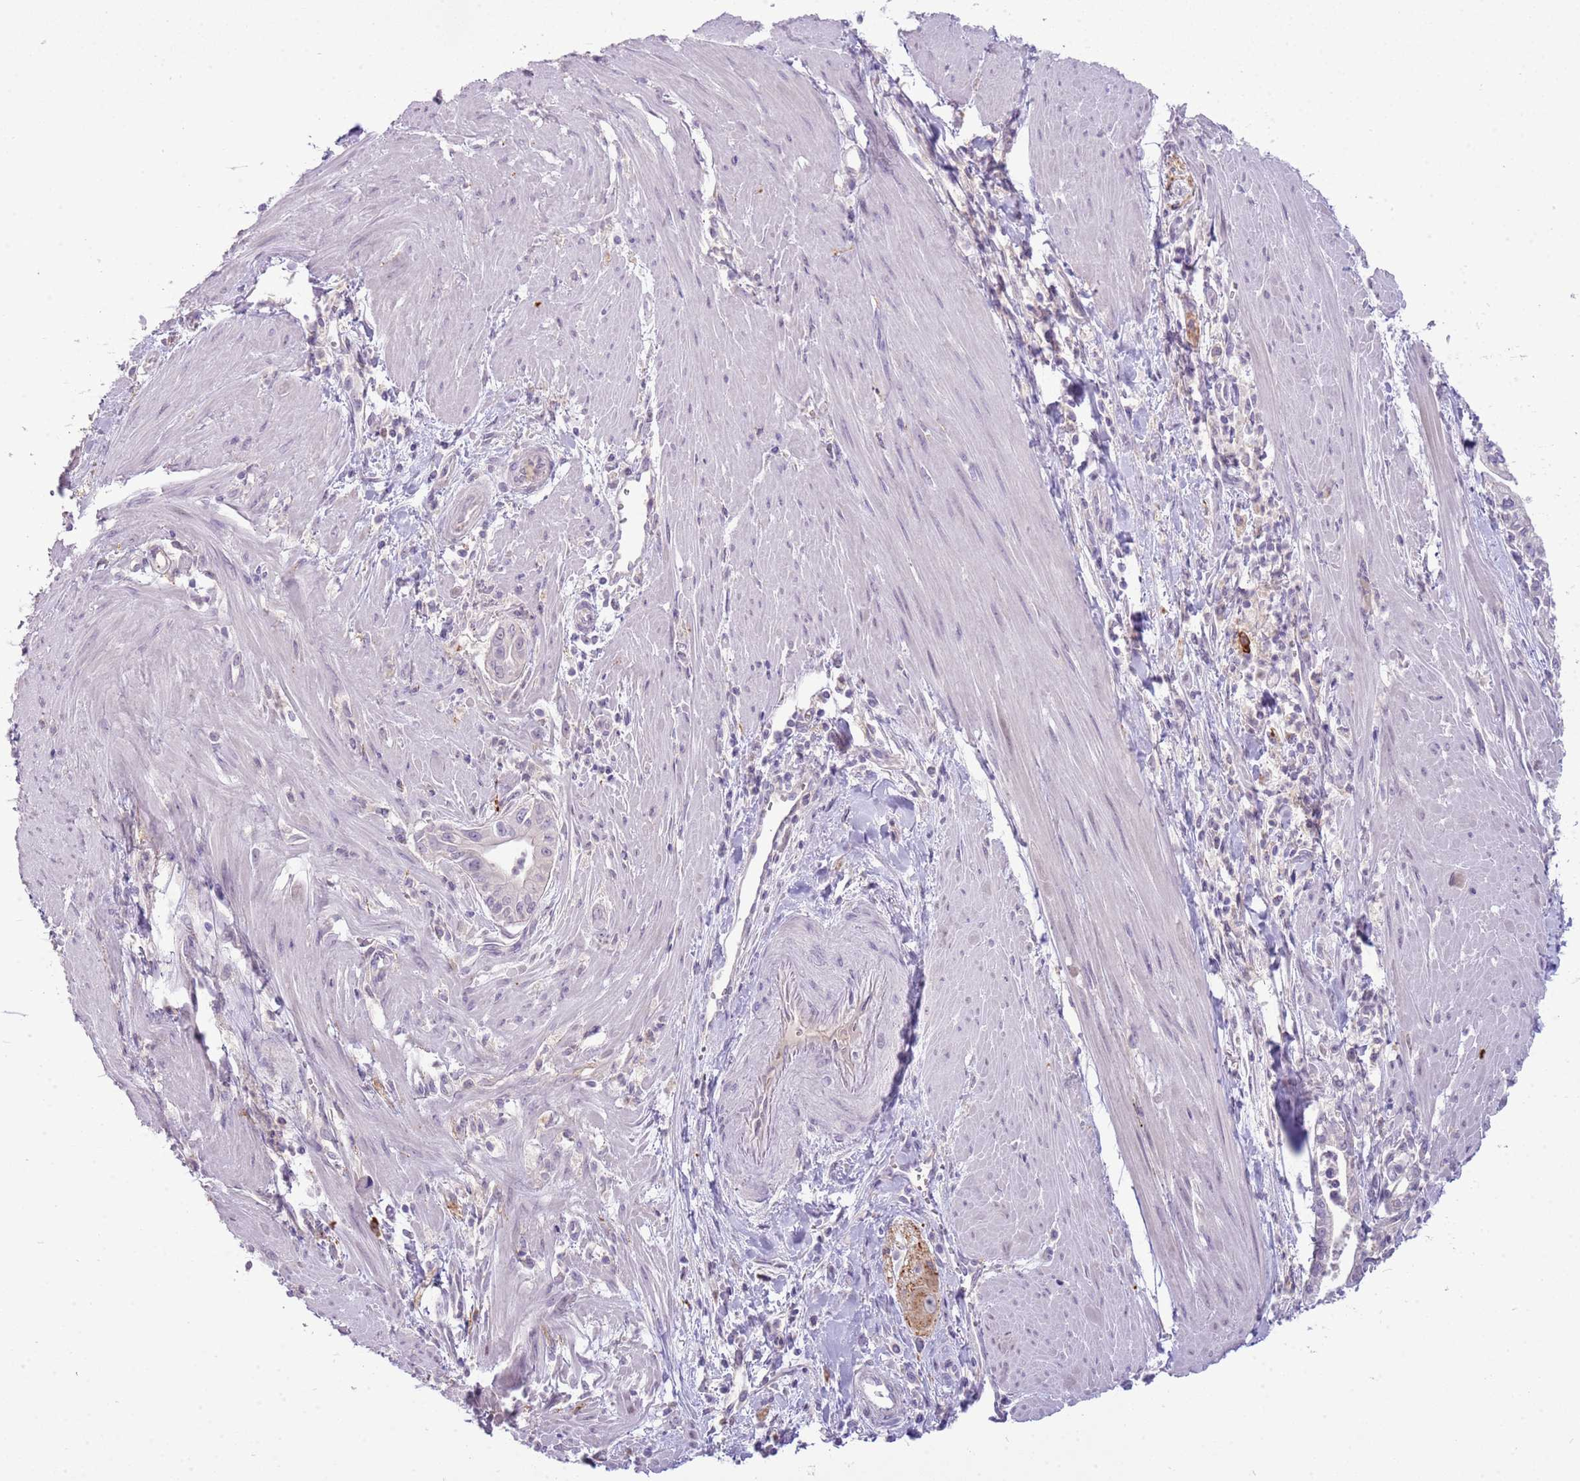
{"staining": {"intensity": "negative", "quantity": "none", "location": "none"}, "tissue": "pancreatic cancer", "cell_type": "Tumor cells", "image_type": "cancer", "snomed": [{"axis": "morphology", "description": "Adenocarcinoma, NOS"}, {"axis": "topography", "description": "Pancreas"}], "caption": "There is no significant positivity in tumor cells of adenocarcinoma (pancreatic). (IHC, brightfield microscopy, high magnification).", "gene": "SCAMP5", "patient": {"sex": "male", "age": 78}}